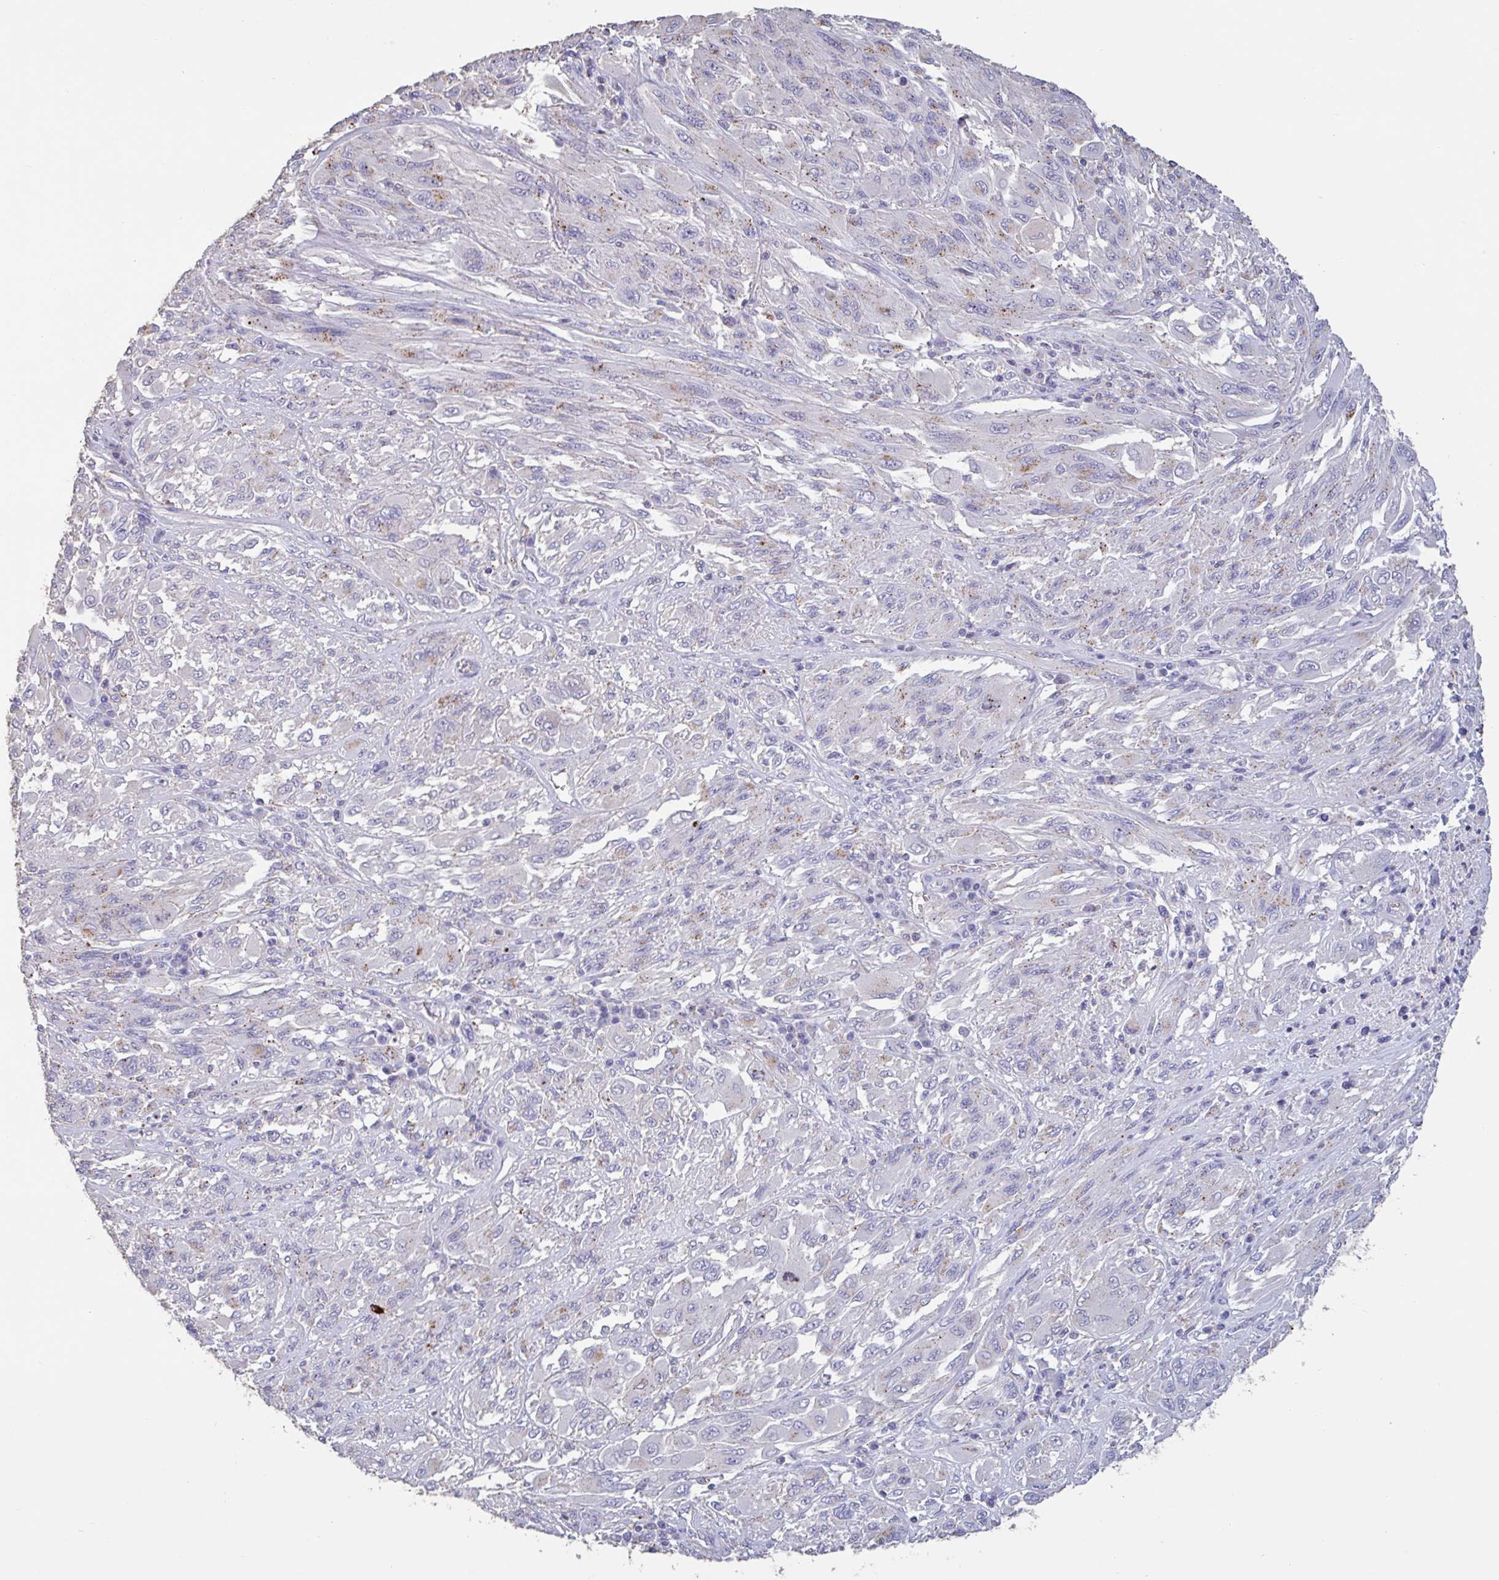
{"staining": {"intensity": "negative", "quantity": "none", "location": "none"}, "tissue": "melanoma", "cell_type": "Tumor cells", "image_type": "cancer", "snomed": [{"axis": "morphology", "description": "Malignant melanoma, NOS"}, {"axis": "topography", "description": "Skin"}], "caption": "This is an immunohistochemistry (IHC) photomicrograph of human malignant melanoma. There is no positivity in tumor cells.", "gene": "CHMP5", "patient": {"sex": "female", "age": 91}}